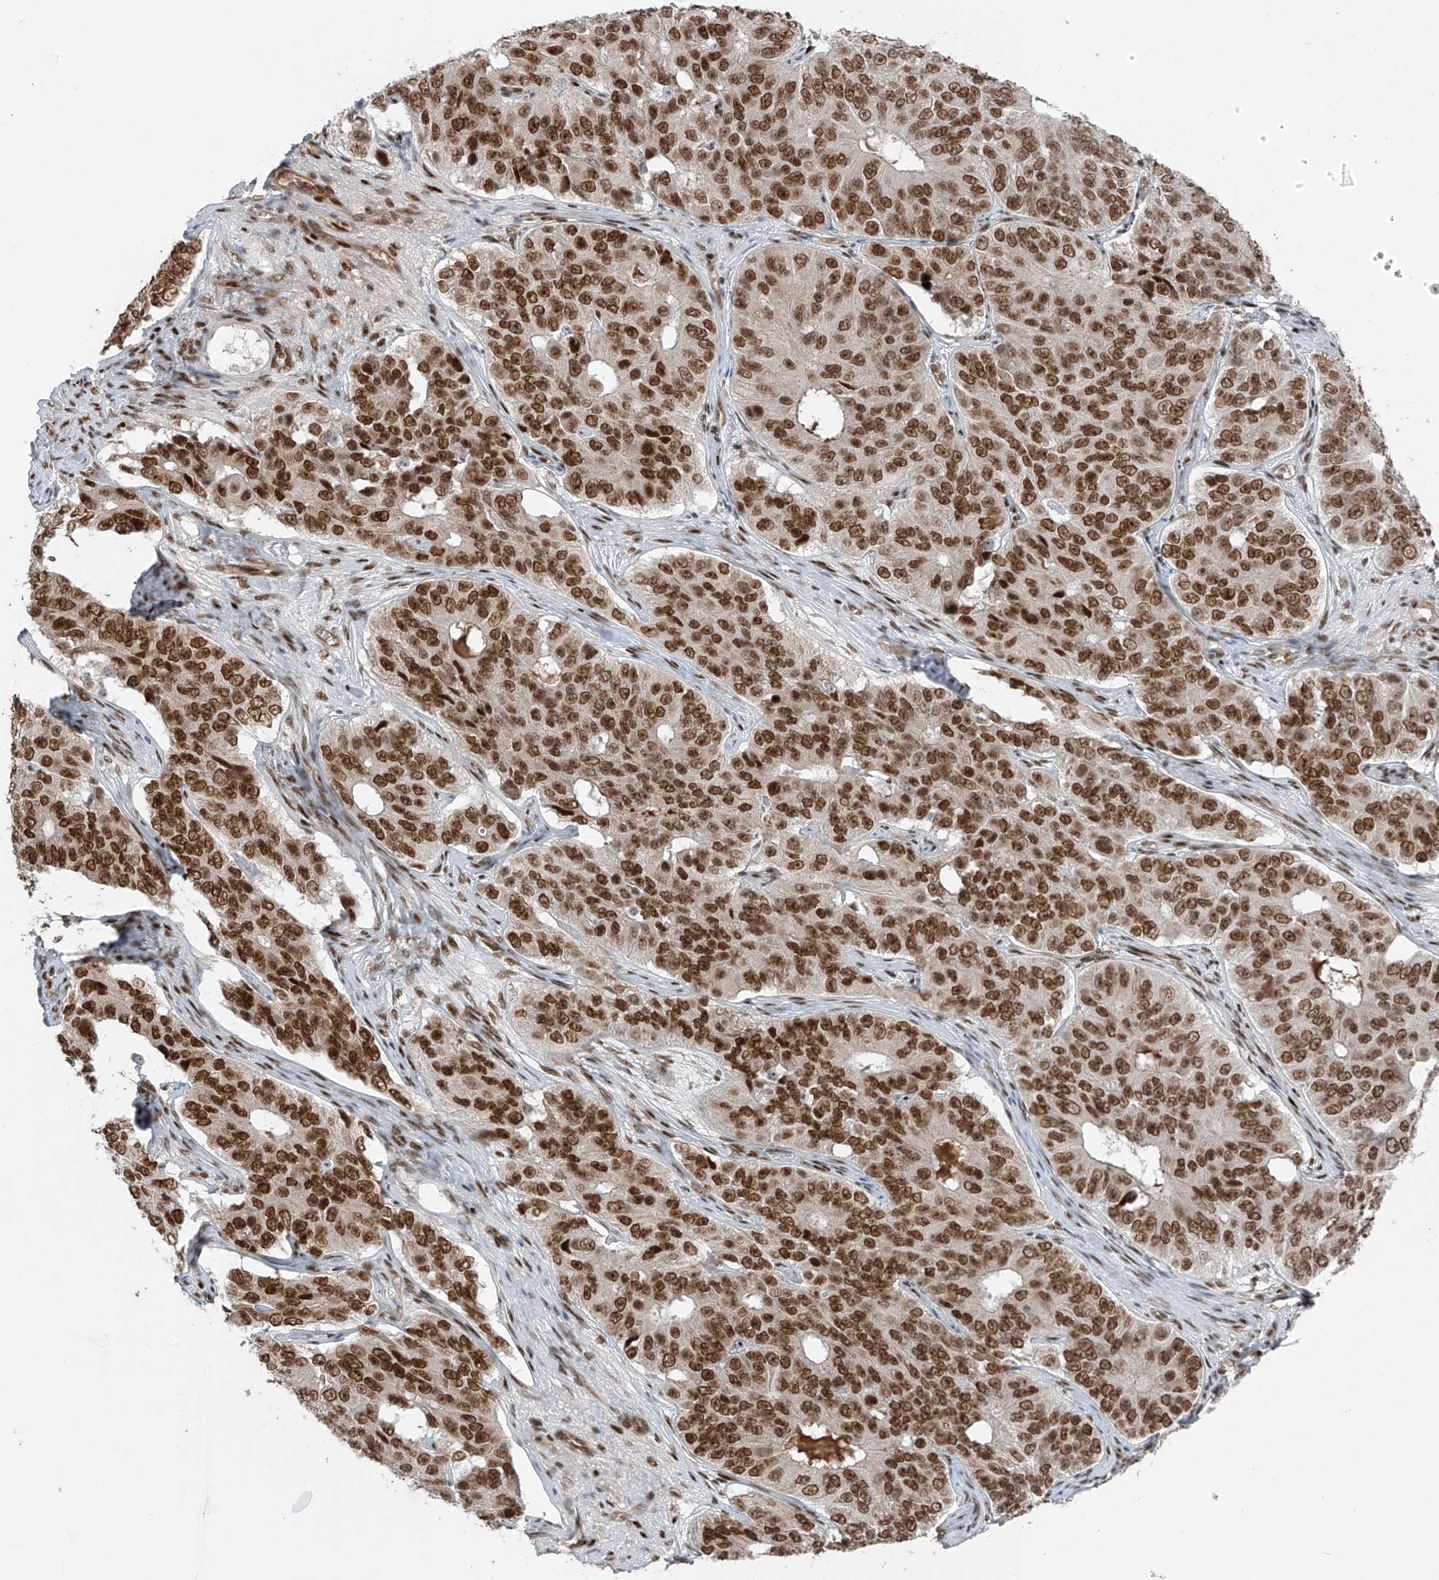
{"staining": {"intensity": "strong", "quantity": ">75%", "location": "nuclear"}, "tissue": "ovarian cancer", "cell_type": "Tumor cells", "image_type": "cancer", "snomed": [{"axis": "morphology", "description": "Carcinoma, endometroid"}, {"axis": "topography", "description": "Ovary"}], "caption": "Protein staining by IHC shows strong nuclear positivity in approximately >75% of tumor cells in endometroid carcinoma (ovarian).", "gene": "ARHGEF3", "patient": {"sex": "female", "age": 51}}